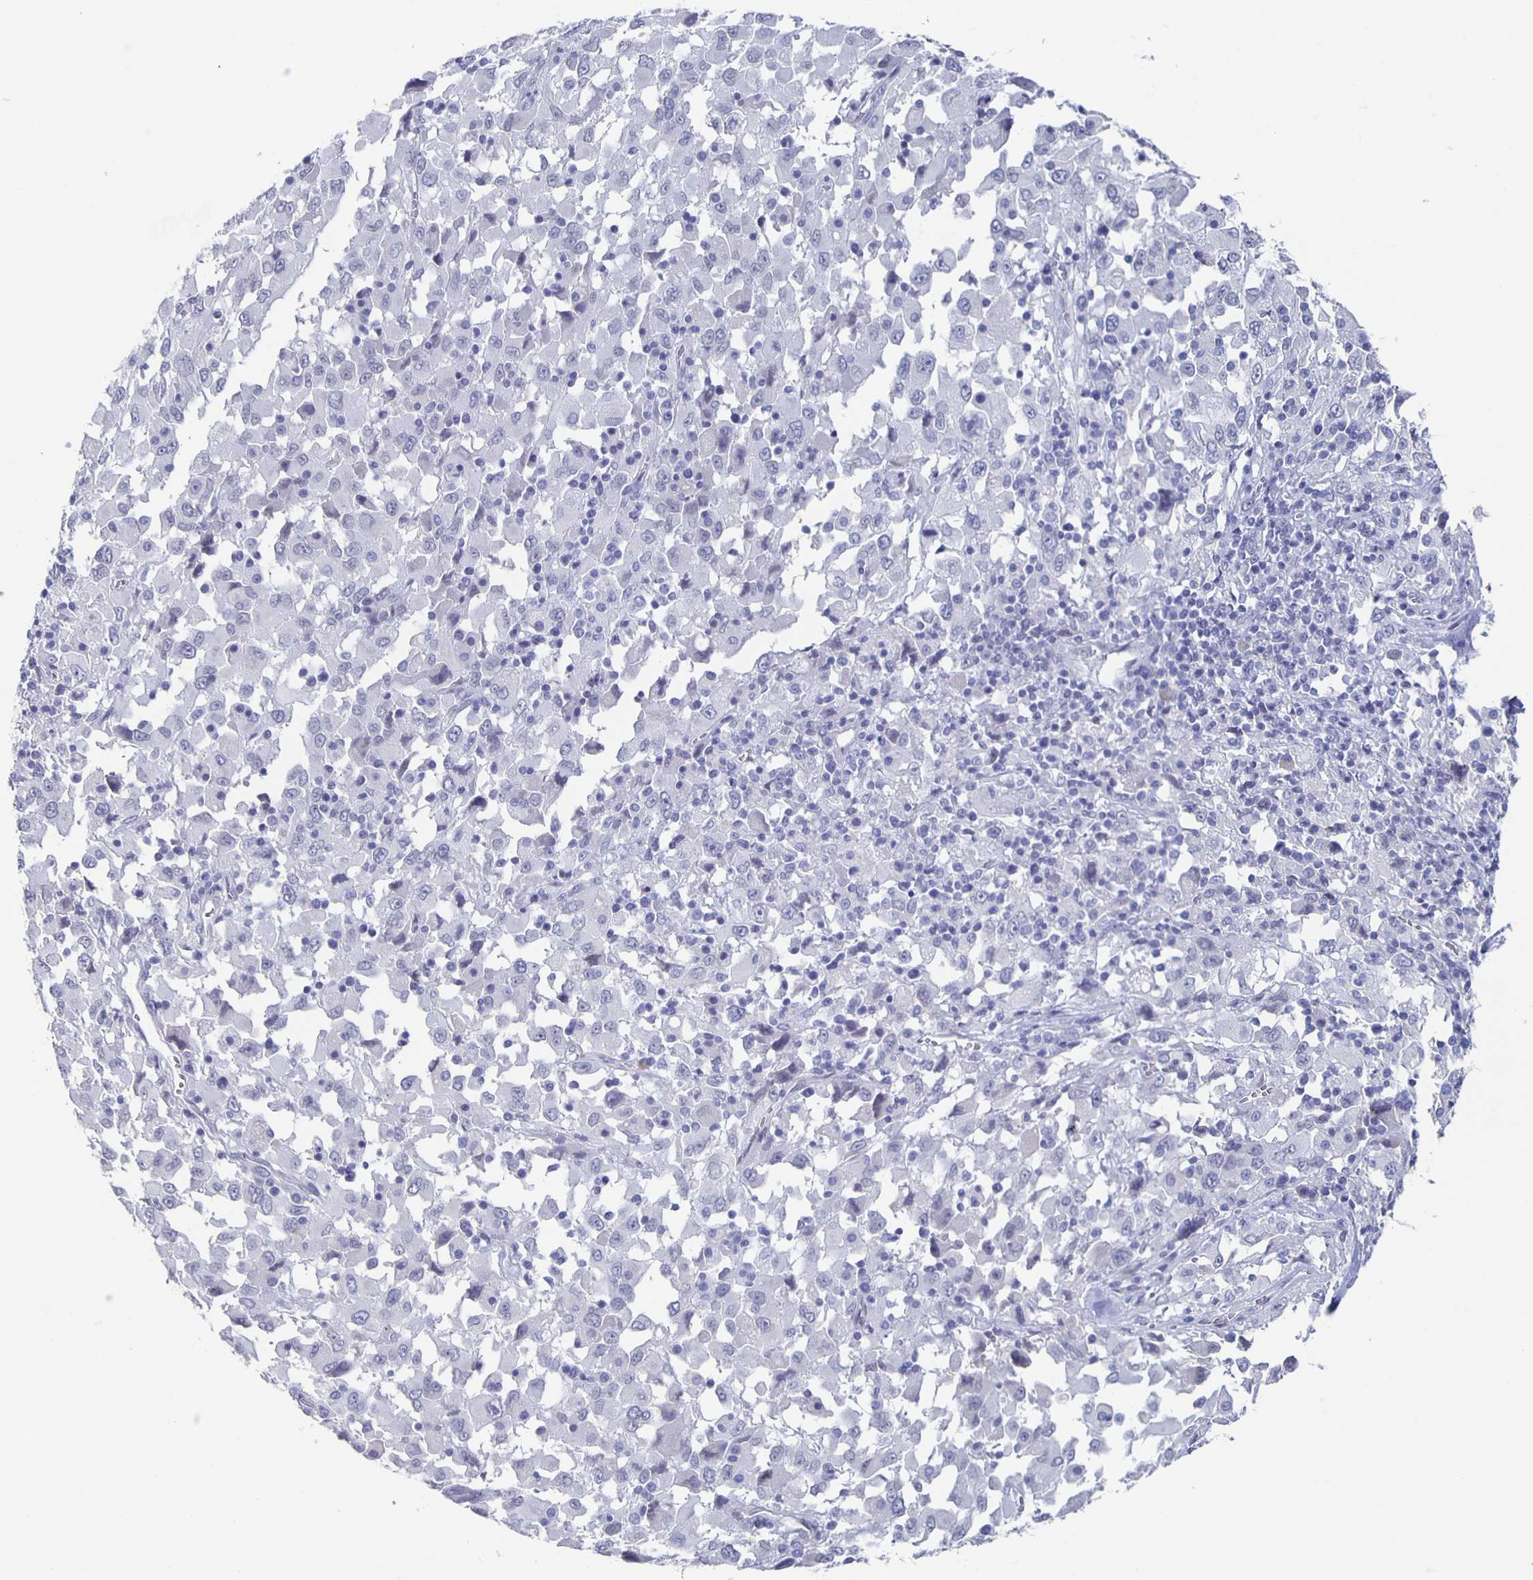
{"staining": {"intensity": "negative", "quantity": "none", "location": "none"}, "tissue": "melanoma", "cell_type": "Tumor cells", "image_type": "cancer", "snomed": [{"axis": "morphology", "description": "Malignant melanoma, Metastatic site"}, {"axis": "topography", "description": "Soft tissue"}], "caption": "The histopathology image reveals no significant staining in tumor cells of melanoma.", "gene": "CCDC17", "patient": {"sex": "male", "age": 50}}